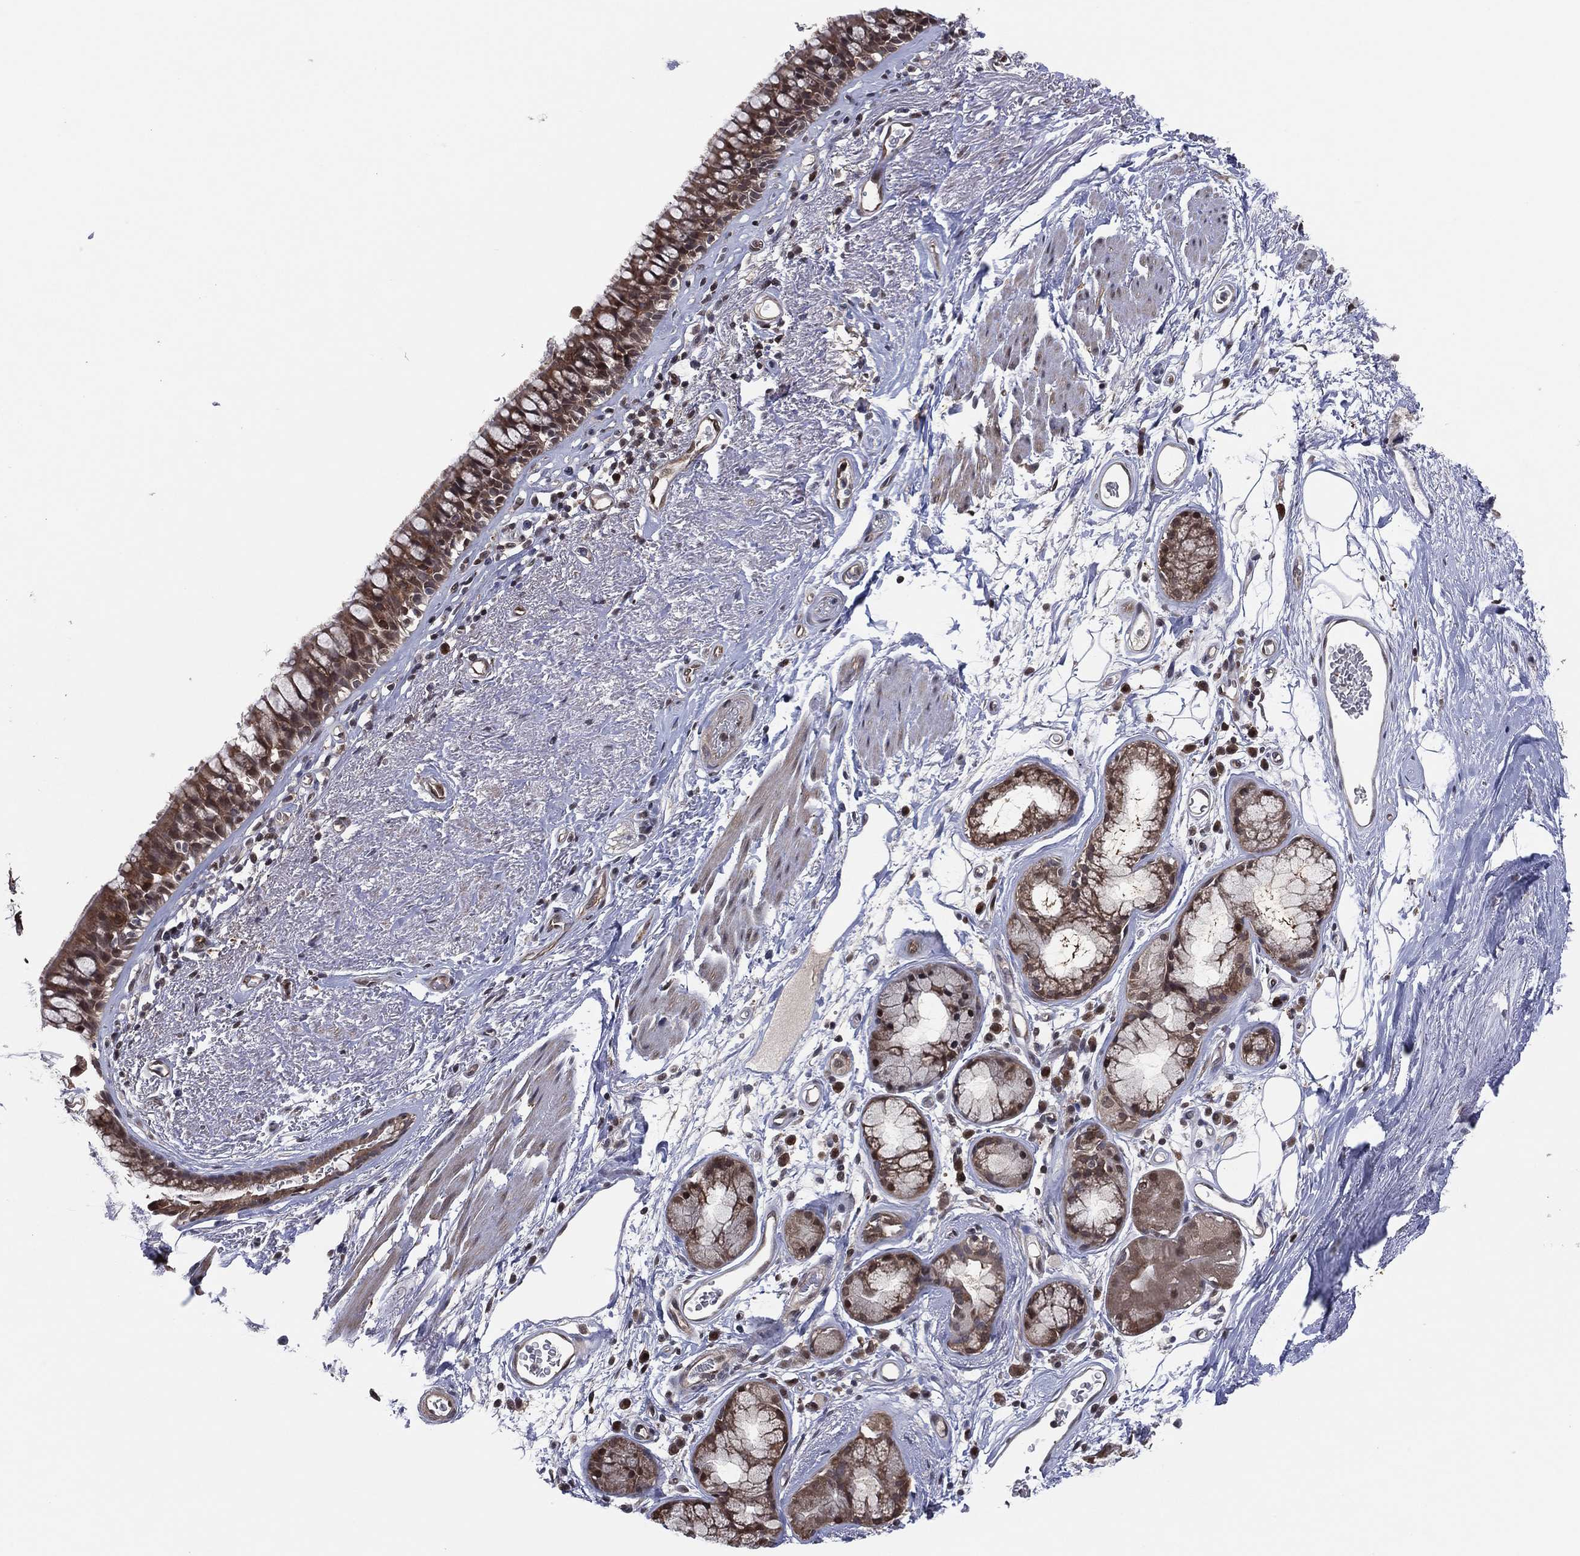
{"staining": {"intensity": "moderate", "quantity": "25%-75%", "location": "cytoplasmic/membranous,nuclear"}, "tissue": "bronchus", "cell_type": "Respiratory epithelial cells", "image_type": "normal", "snomed": [{"axis": "morphology", "description": "Normal tissue, NOS"}, {"axis": "topography", "description": "Bronchus"}], "caption": "DAB (3,3'-diaminobenzidine) immunohistochemical staining of benign bronchus reveals moderate cytoplasmic/membranous,nuclear protein staining in approximately 25%-75% of respiratory epithelial cells.", "gene": "ICOSLG", "patient": {"sex": "male", "age": 82}}